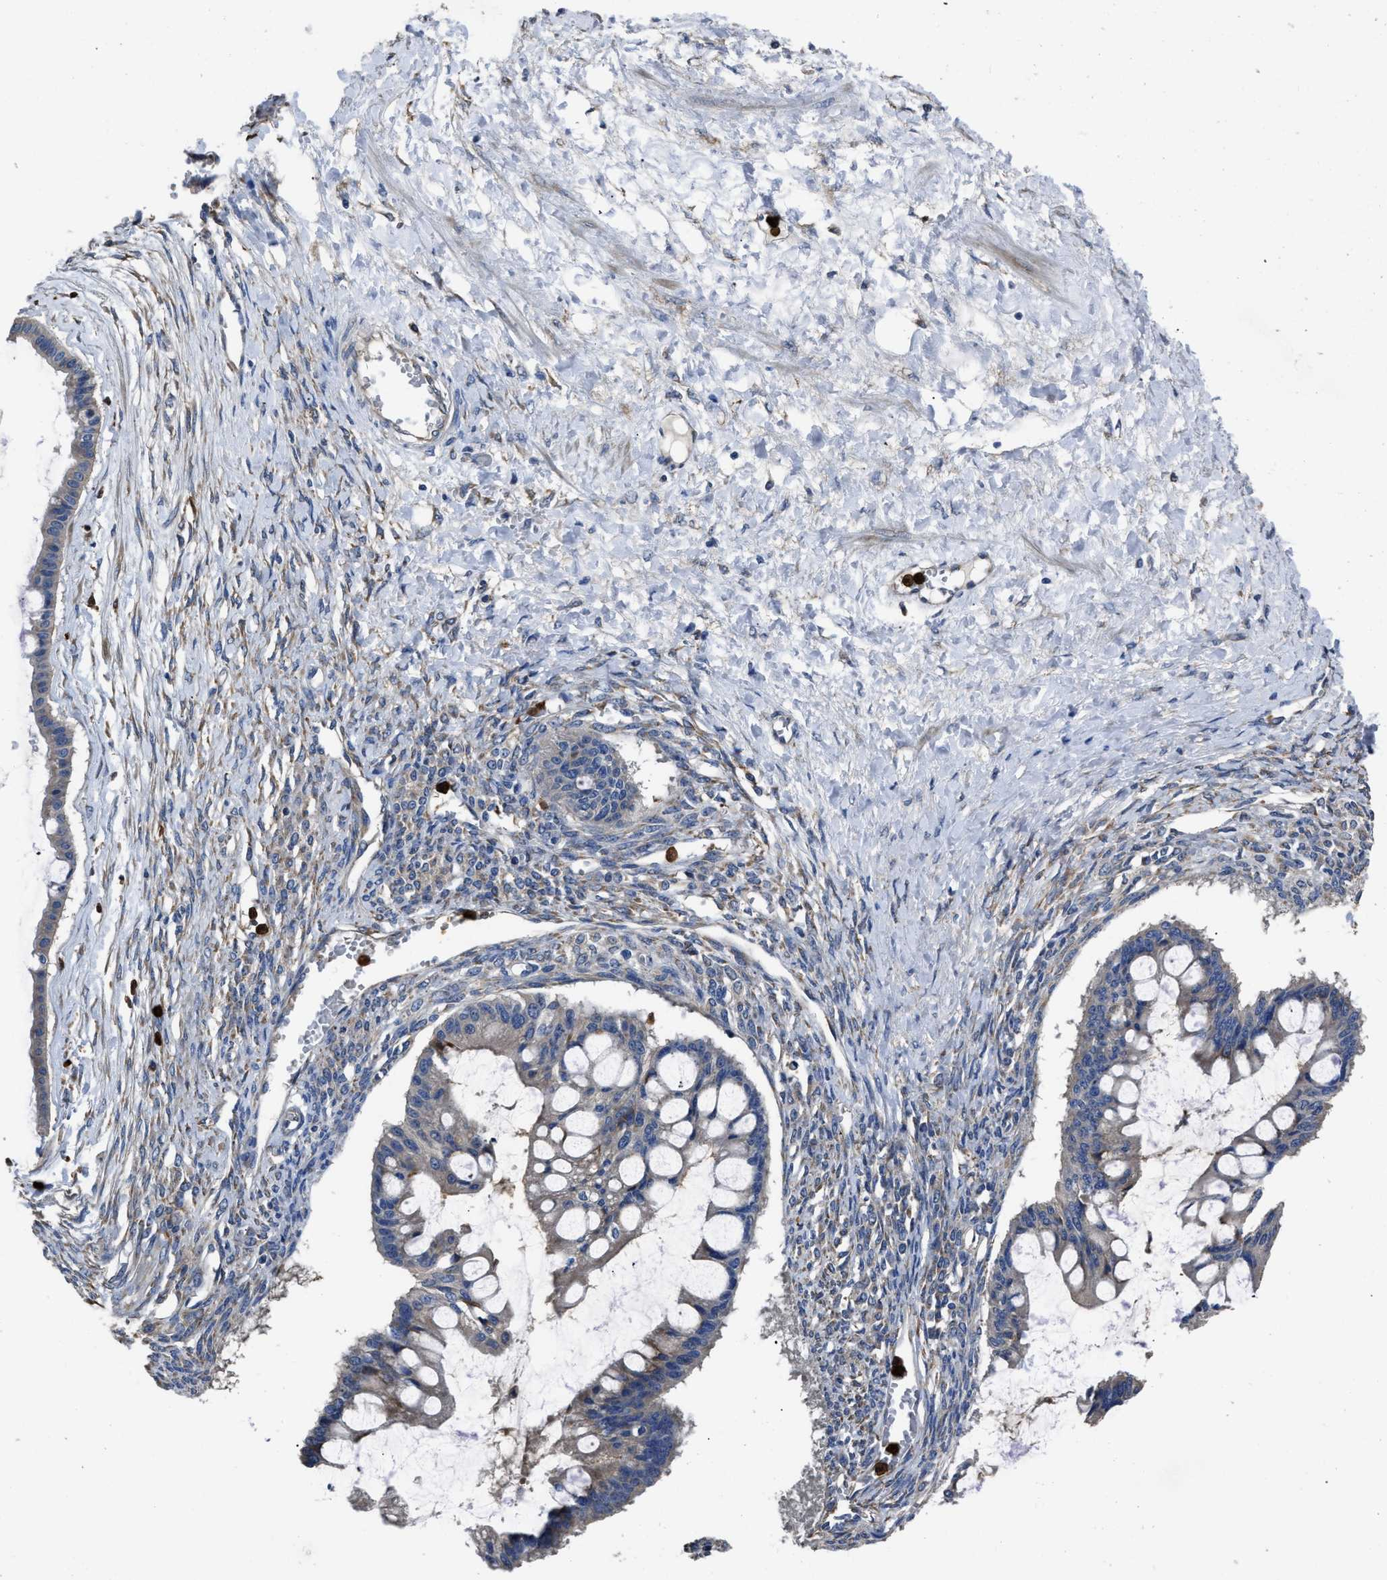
{"staining": {"intensity": "negative", "quantity": "none", "location": "none"}, "tissue": "ovarian cancer", "cell_type": "Tumor cells", "image_type": "cancer", "snomed": [{"axis": "morphology", "description": "Cystadenocarcinoma, mucinous, NOS"}, {"axis": "topography", "description": "Ovary"}], "caption": "The immunohistochemistry (IHC) photomicrograph has no significant positivity in tumor cells of mucinous cystadenocarcinoma (ovarian) tissue.", "gene": "ANGPT1", "patient": {"sex": "female", "age": 73}}